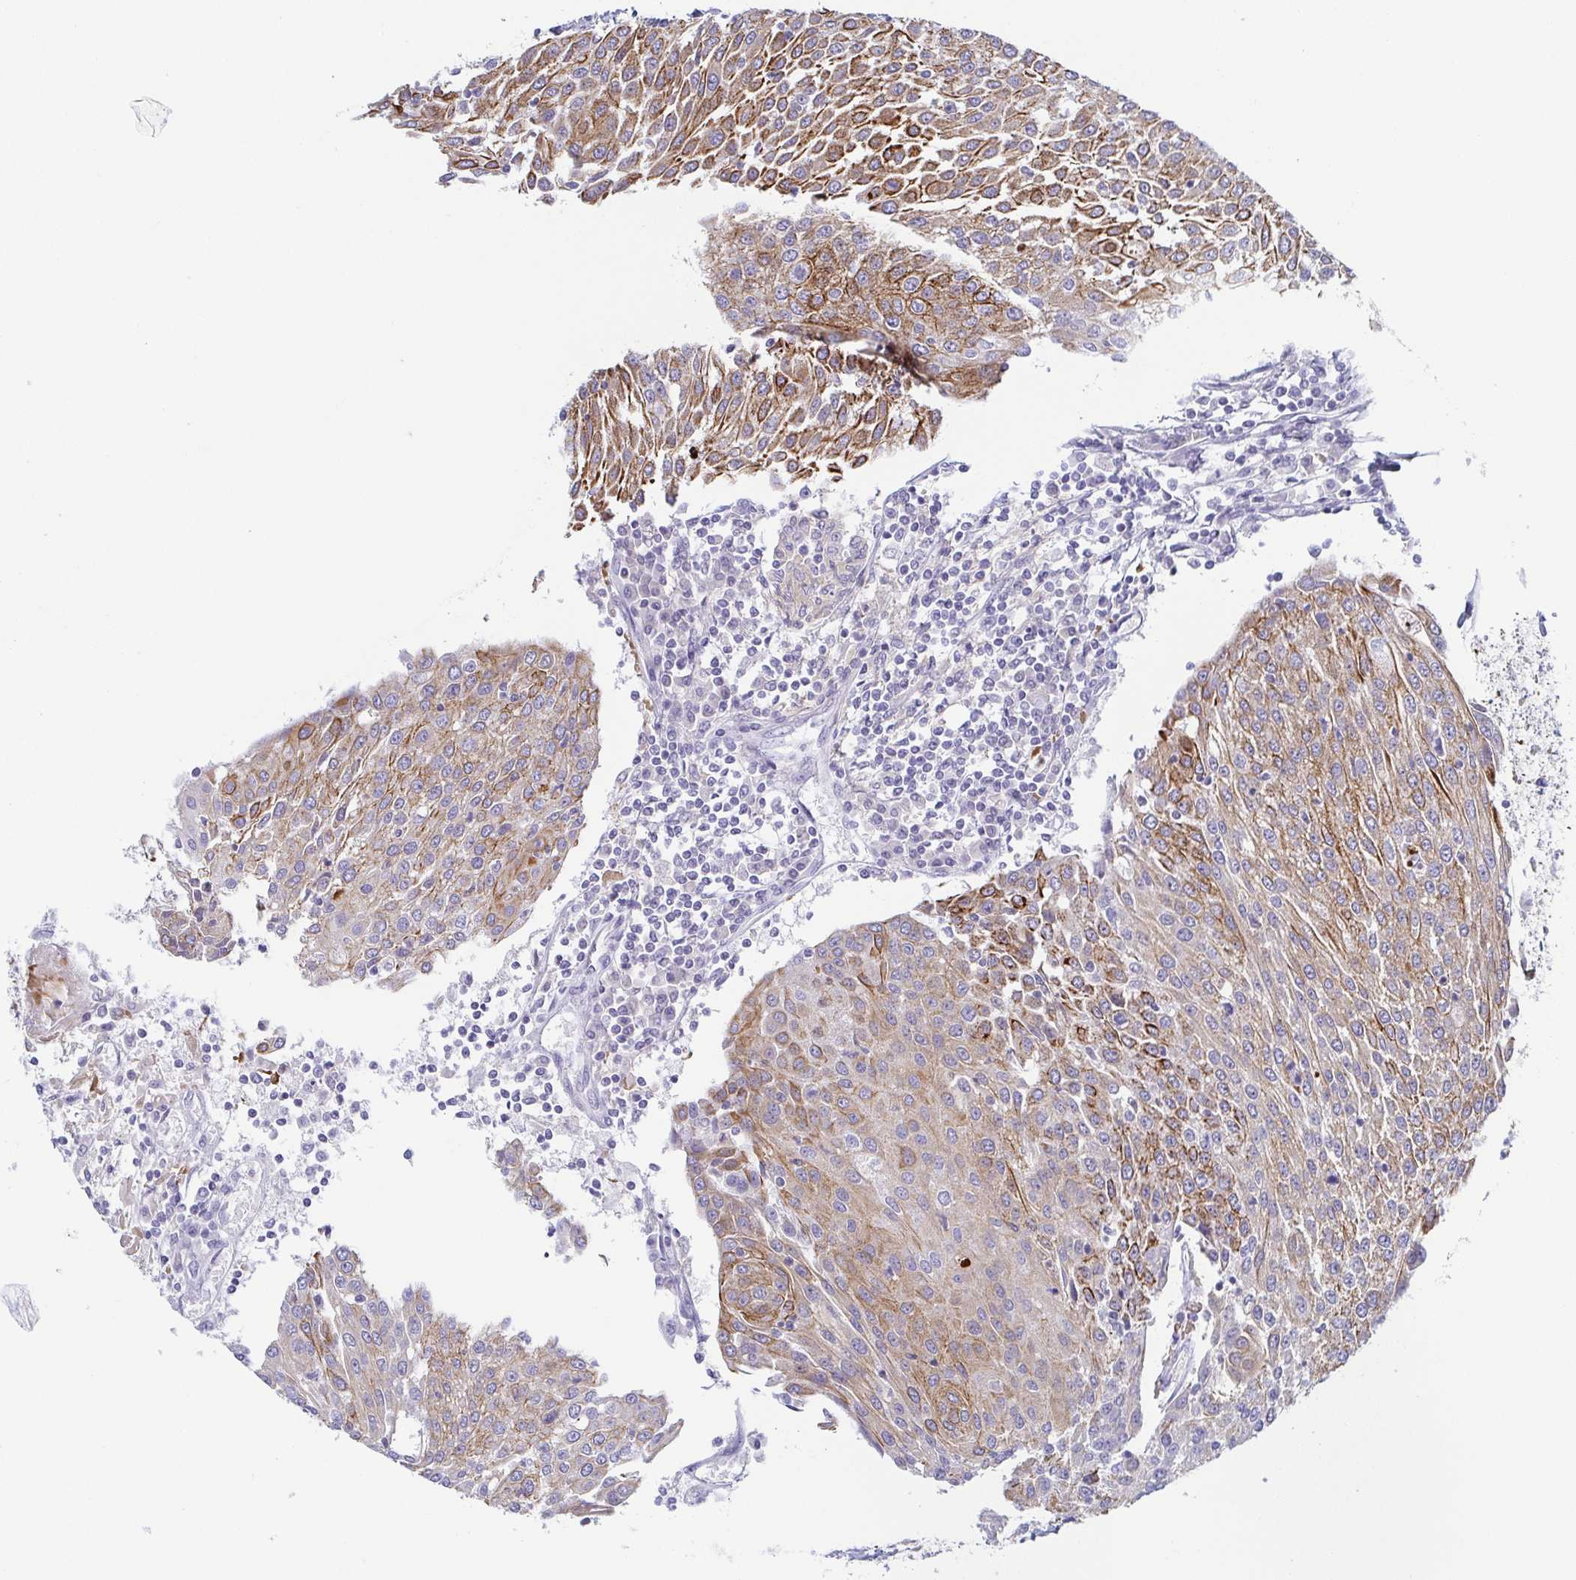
{"staining": {"intensity": "moderate", "quantity": "25%-75%", "location": "cytoplasmic/membranous"}, "tissue": "urothelial cancer", "cell_type": "Tumor cells", "image_type": "cancer", "snomed": [{"axis": "morphology", "description": "Urothelial carcinoma, High grade"}, {"axis": "topography", "description": "Urinary bladder"}], "caption": "This is a histology image of IHC staining of urothelial carcinoma (high-grade), which shows moderate staining in the cytoplasmic/membranous of tumor cells.", "gene": "RHOV", "patient": {"sex": "female", "age": 85}}